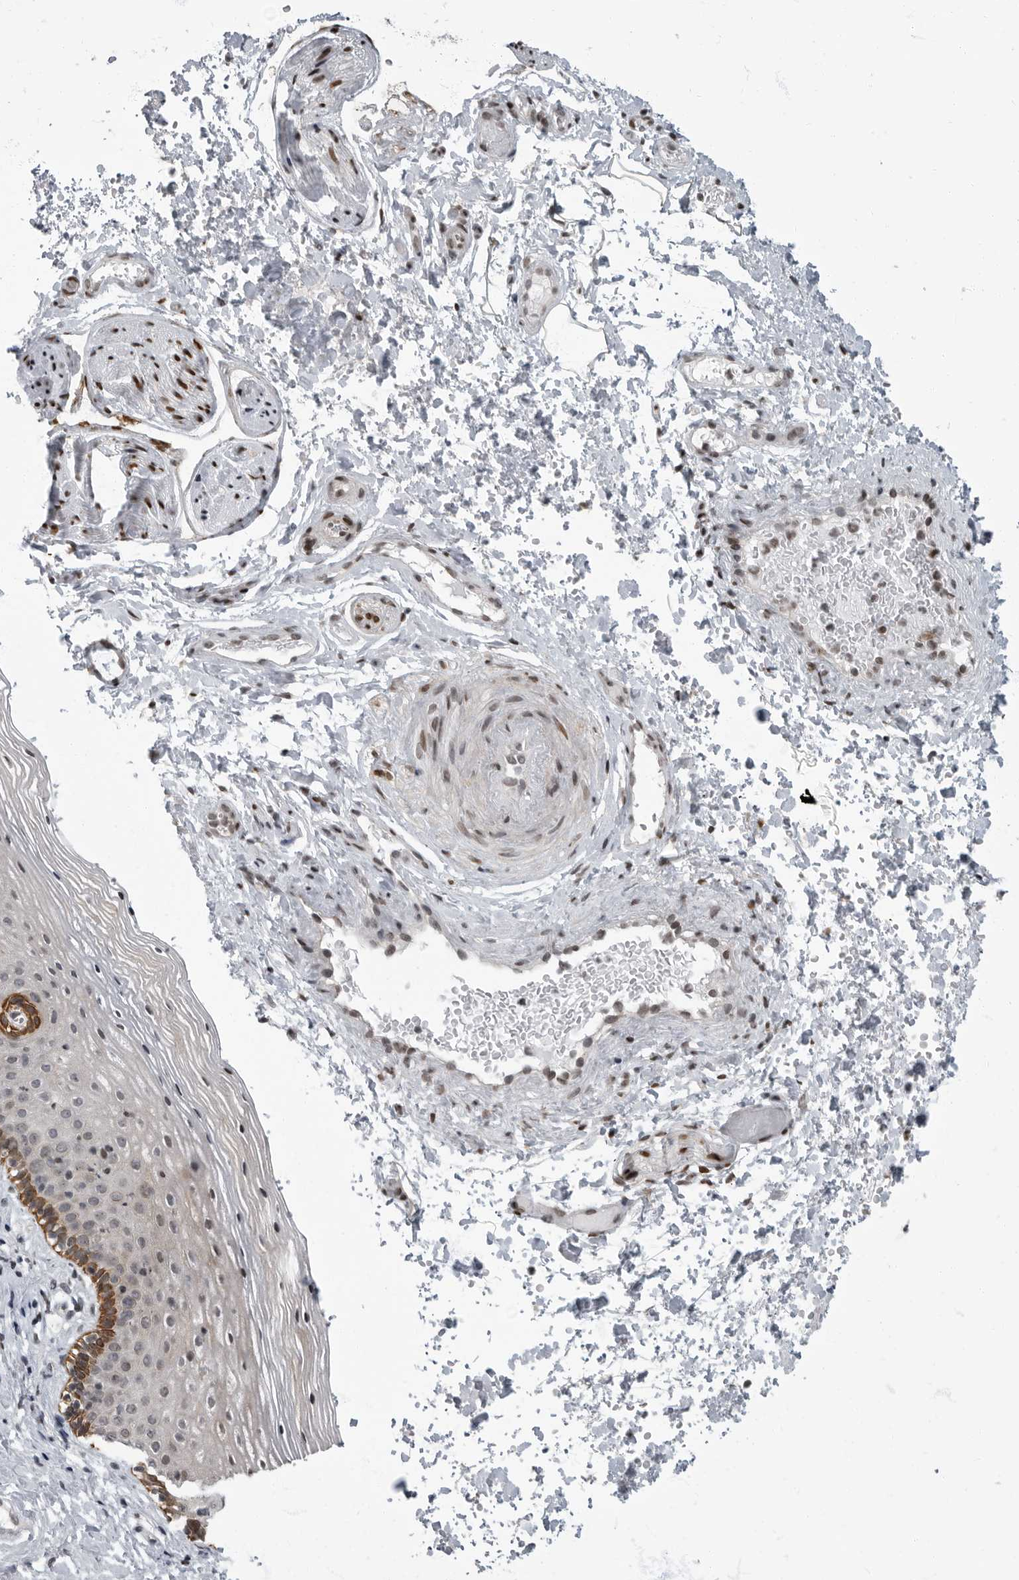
{"staining": {"intensity": "strong", "quantity": "<25%", "location": "cytoplasmic/membranous"}, "tissue": "vagina", "cell_type": "Squamous epithelial cells", "image_type": "normal", "snomed": [{"axis": "morphology", "description": "Normal tissue, NOS"}, {"axis": "topography", "description": "Vagina"}], "caption": "Strong cytoplasmic/membranous expression is present in about <25% of squamous epithelial cells in benign vagina.", "gene": "EVI5", "patient": {"sex": "female", "age": 32}}